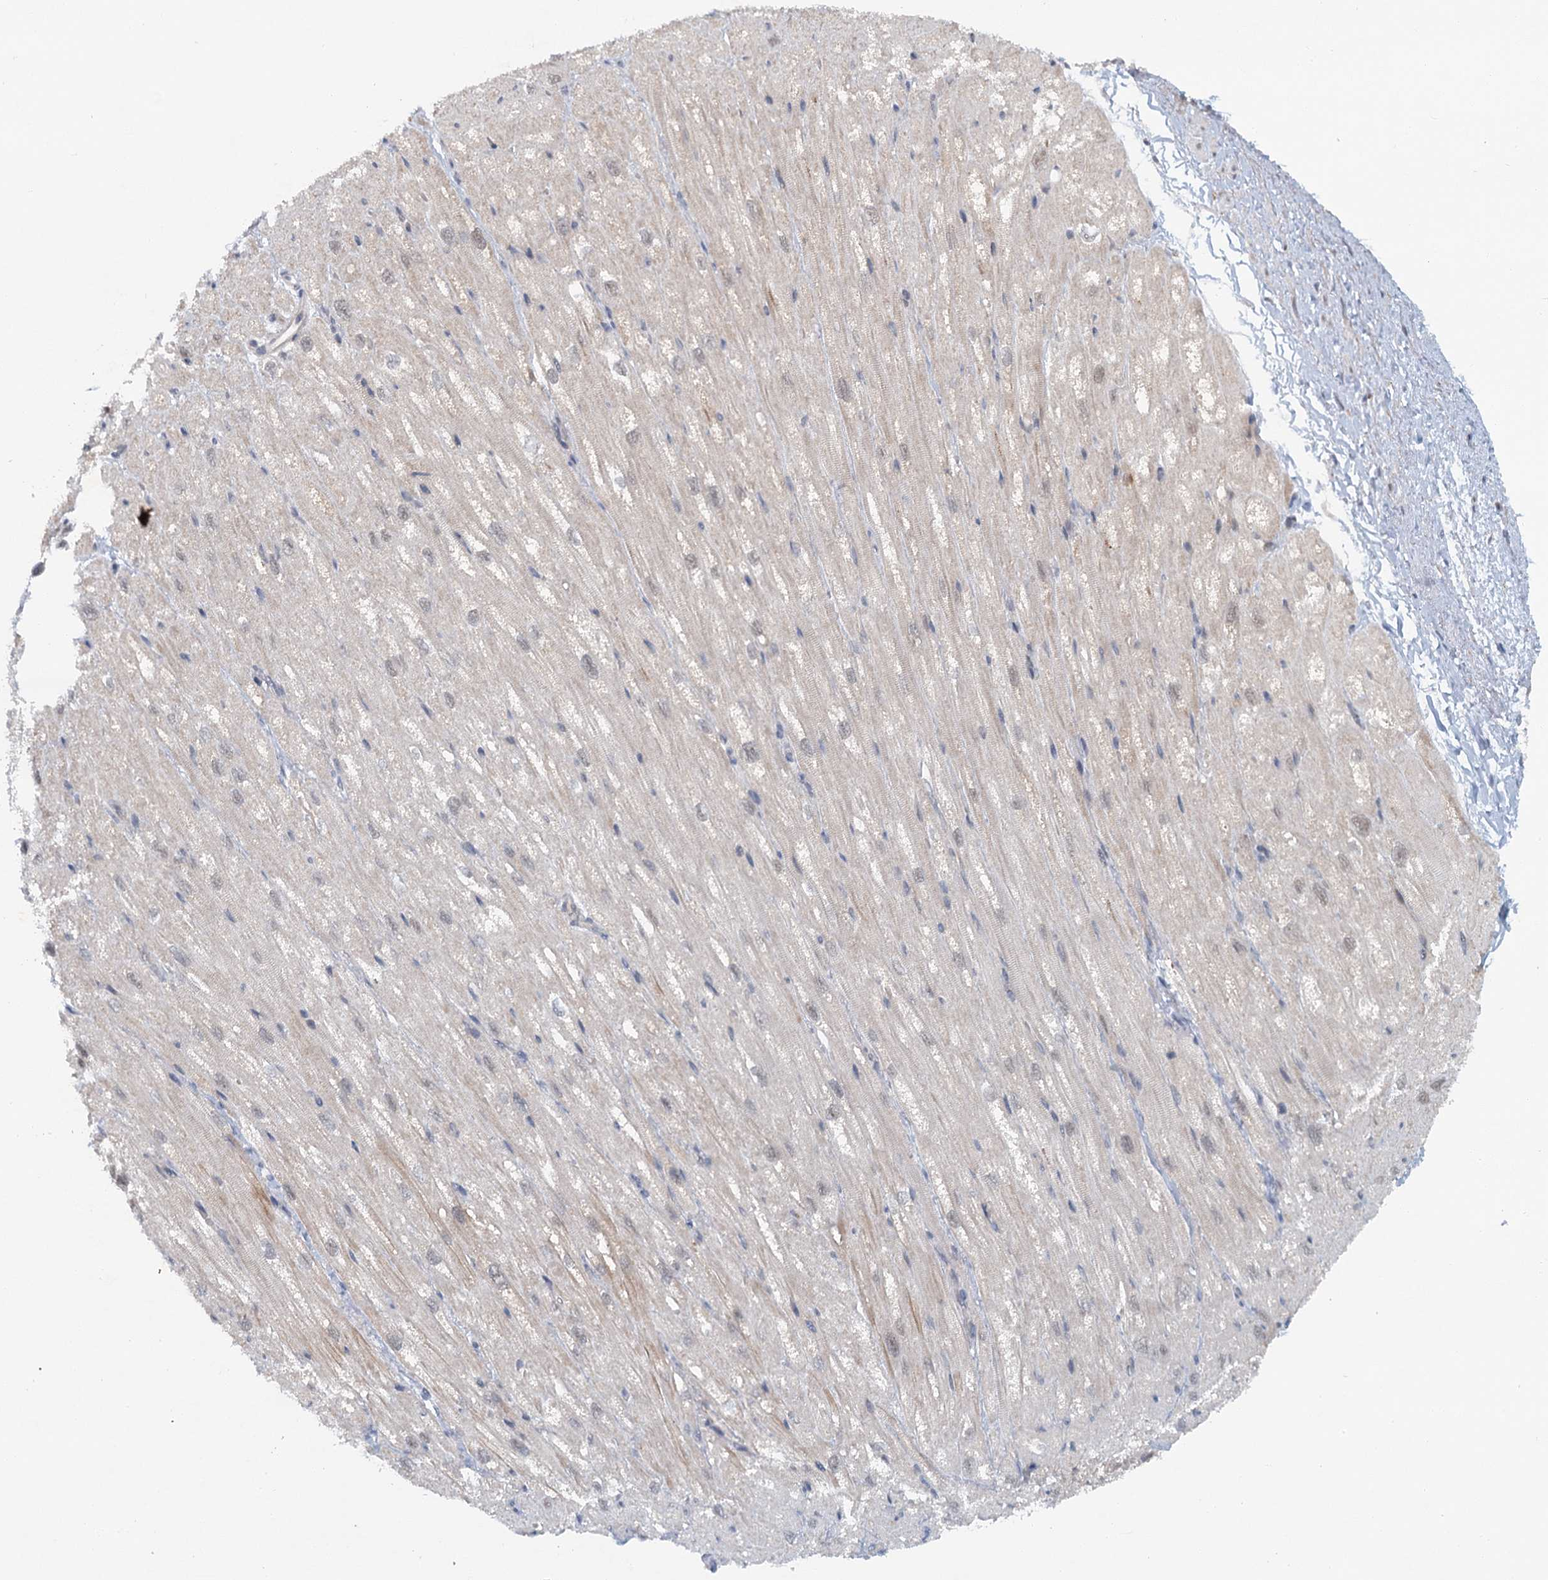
{"staining": {"intensity": "moderate", "quantity": "25%-75%", "location": "cytoplasmic/membranous"}, "tissue": "heart muscle", "cell_type": "Cardiomyocytes", "image_type": "normal", "snomed": [{"axis": "morphology", "description": "Normal tissue, NOS"}, {"axis": "topography", "description": "Heart"}], "caption": "DAB (3,3'-diaminobenzidine) immunohistochemical staining of unremarkable human heart muscle reveals moderate cytoplasmic/membranous protein staining in approximately 25%-75% of cardiomyocytes. The protein of interest is shown in brown color, while the nuclei are stained blue.", "gene": "TAS2R42", "patient": {"sex": "male", "age": 50}}